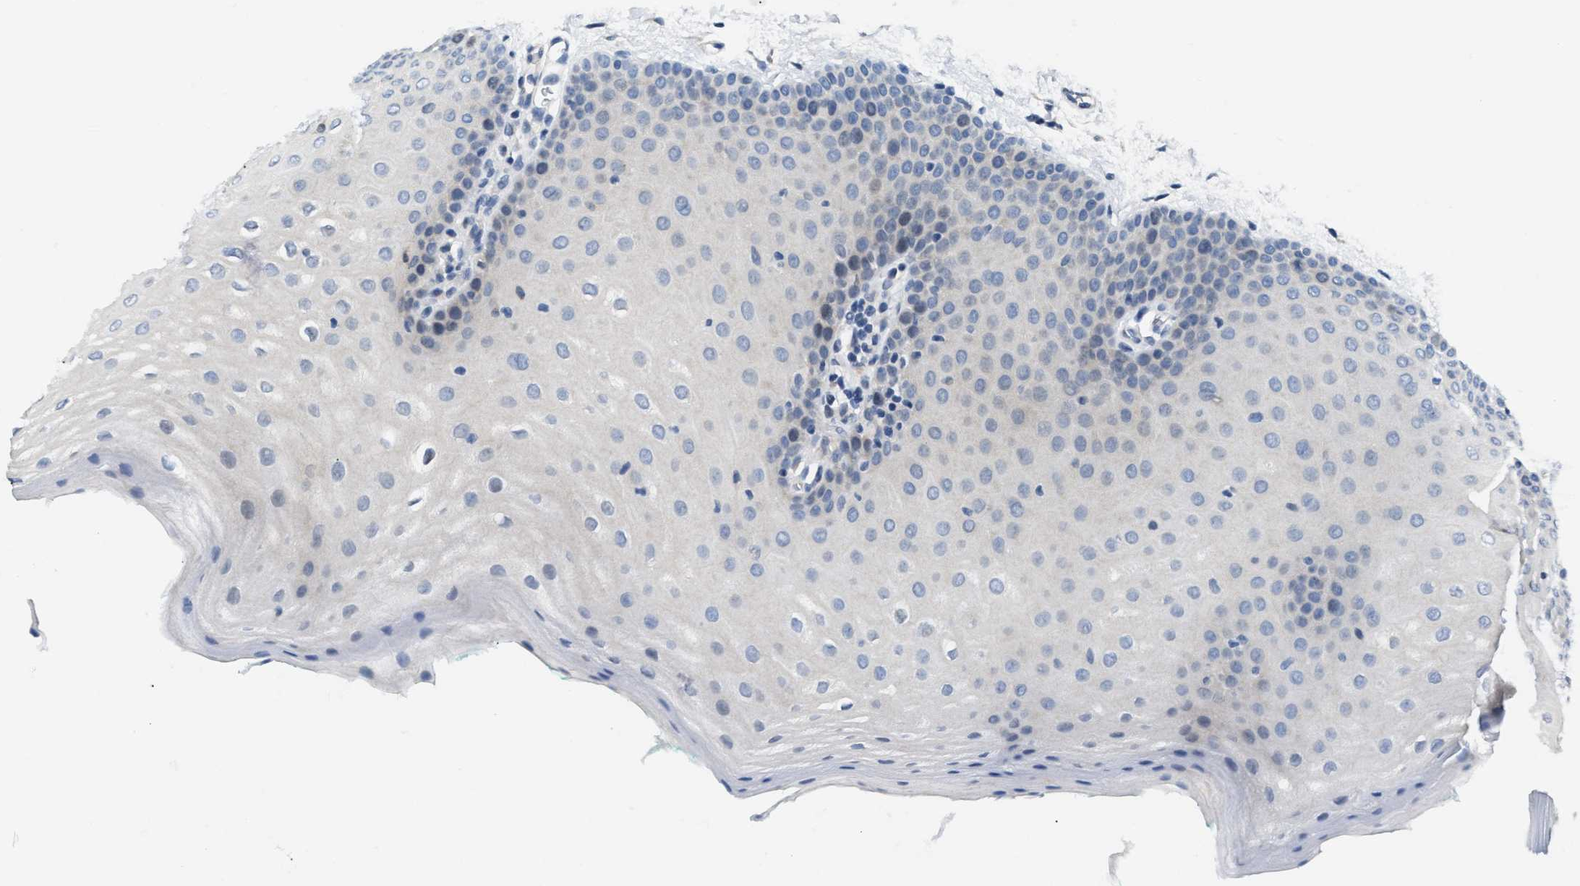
{"staining": {"intensity": "weak", "quantity": "<25%", "location": "cytoplasmic/membranous"}, "tissue": "oral mucosa", "cell_type": "Squamous epithelial cells", "image_type": "normal", "snomed": [{"axis": "morphology", "description": "Normal tissue, NOS"}, {"axis": "topography", "description": "Skin"}, {"axis": "topography", "description": "Oral tissue"}], "caption": "Micrograph shows no significant protein positivity in squamous epithelial cells of normal oral mucosa.", "gene": "CLGN", "patient": {"sex": "male", "age": 84}}